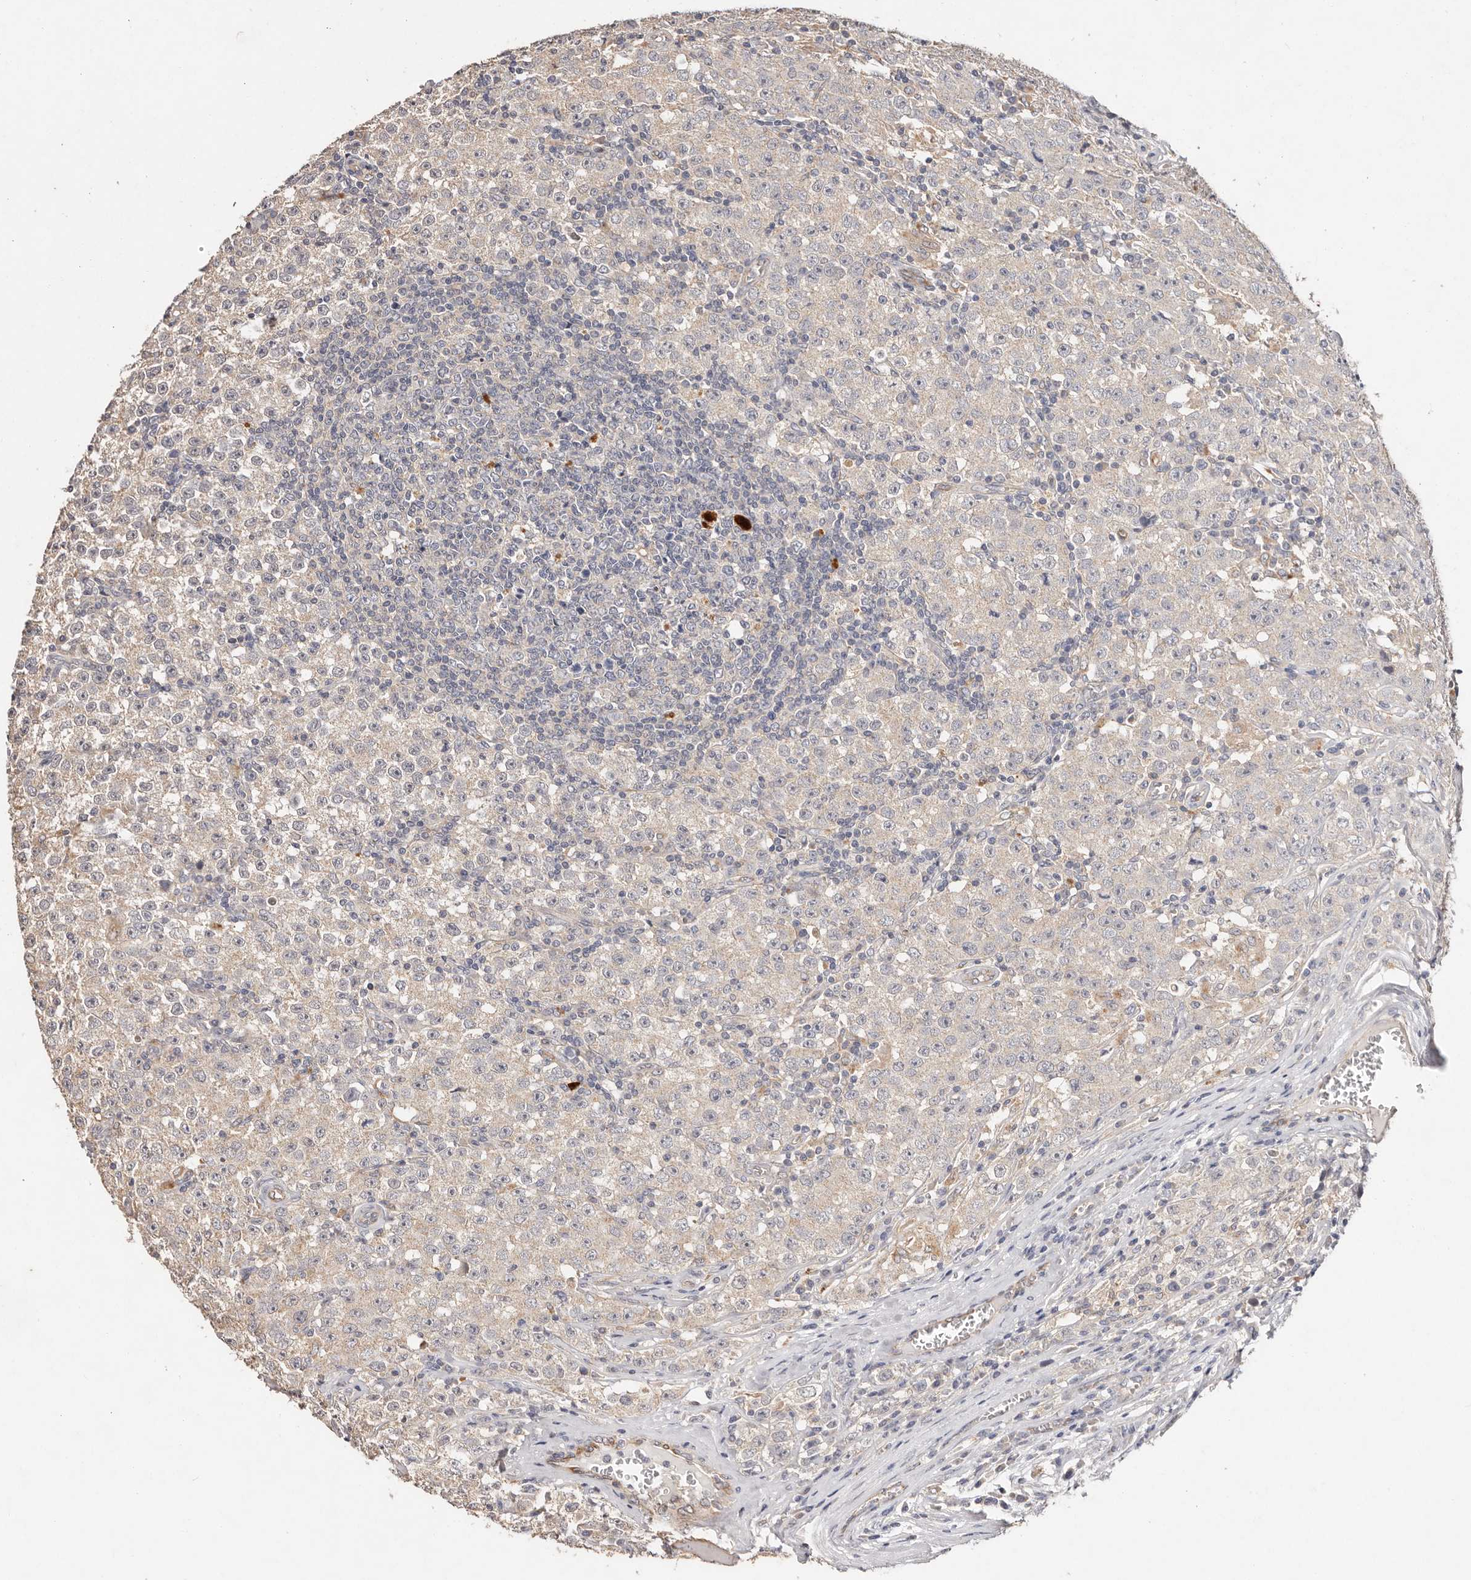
{"staining": {"intensity": "negative", "quantity": "none", "location": "none"}, "tissue": "testis cancer", "cell_type": "Tumor cells", "image_type": "cancer", "snomed": [{"axis": "morphology", "description": "Seminoma, NOS"}, {"axis": "morphology", "description": "Carcinoma, Embryonal, NOS"}, {"axis": "topography", "description": "Testis"}], "caption": "Human testis seminoma stained for a protein using immunohistochemistry (IHC) reveals no expression in tumor cells.", "gene": "THBS3", "patient": {"sex": "male", "age": 43}}